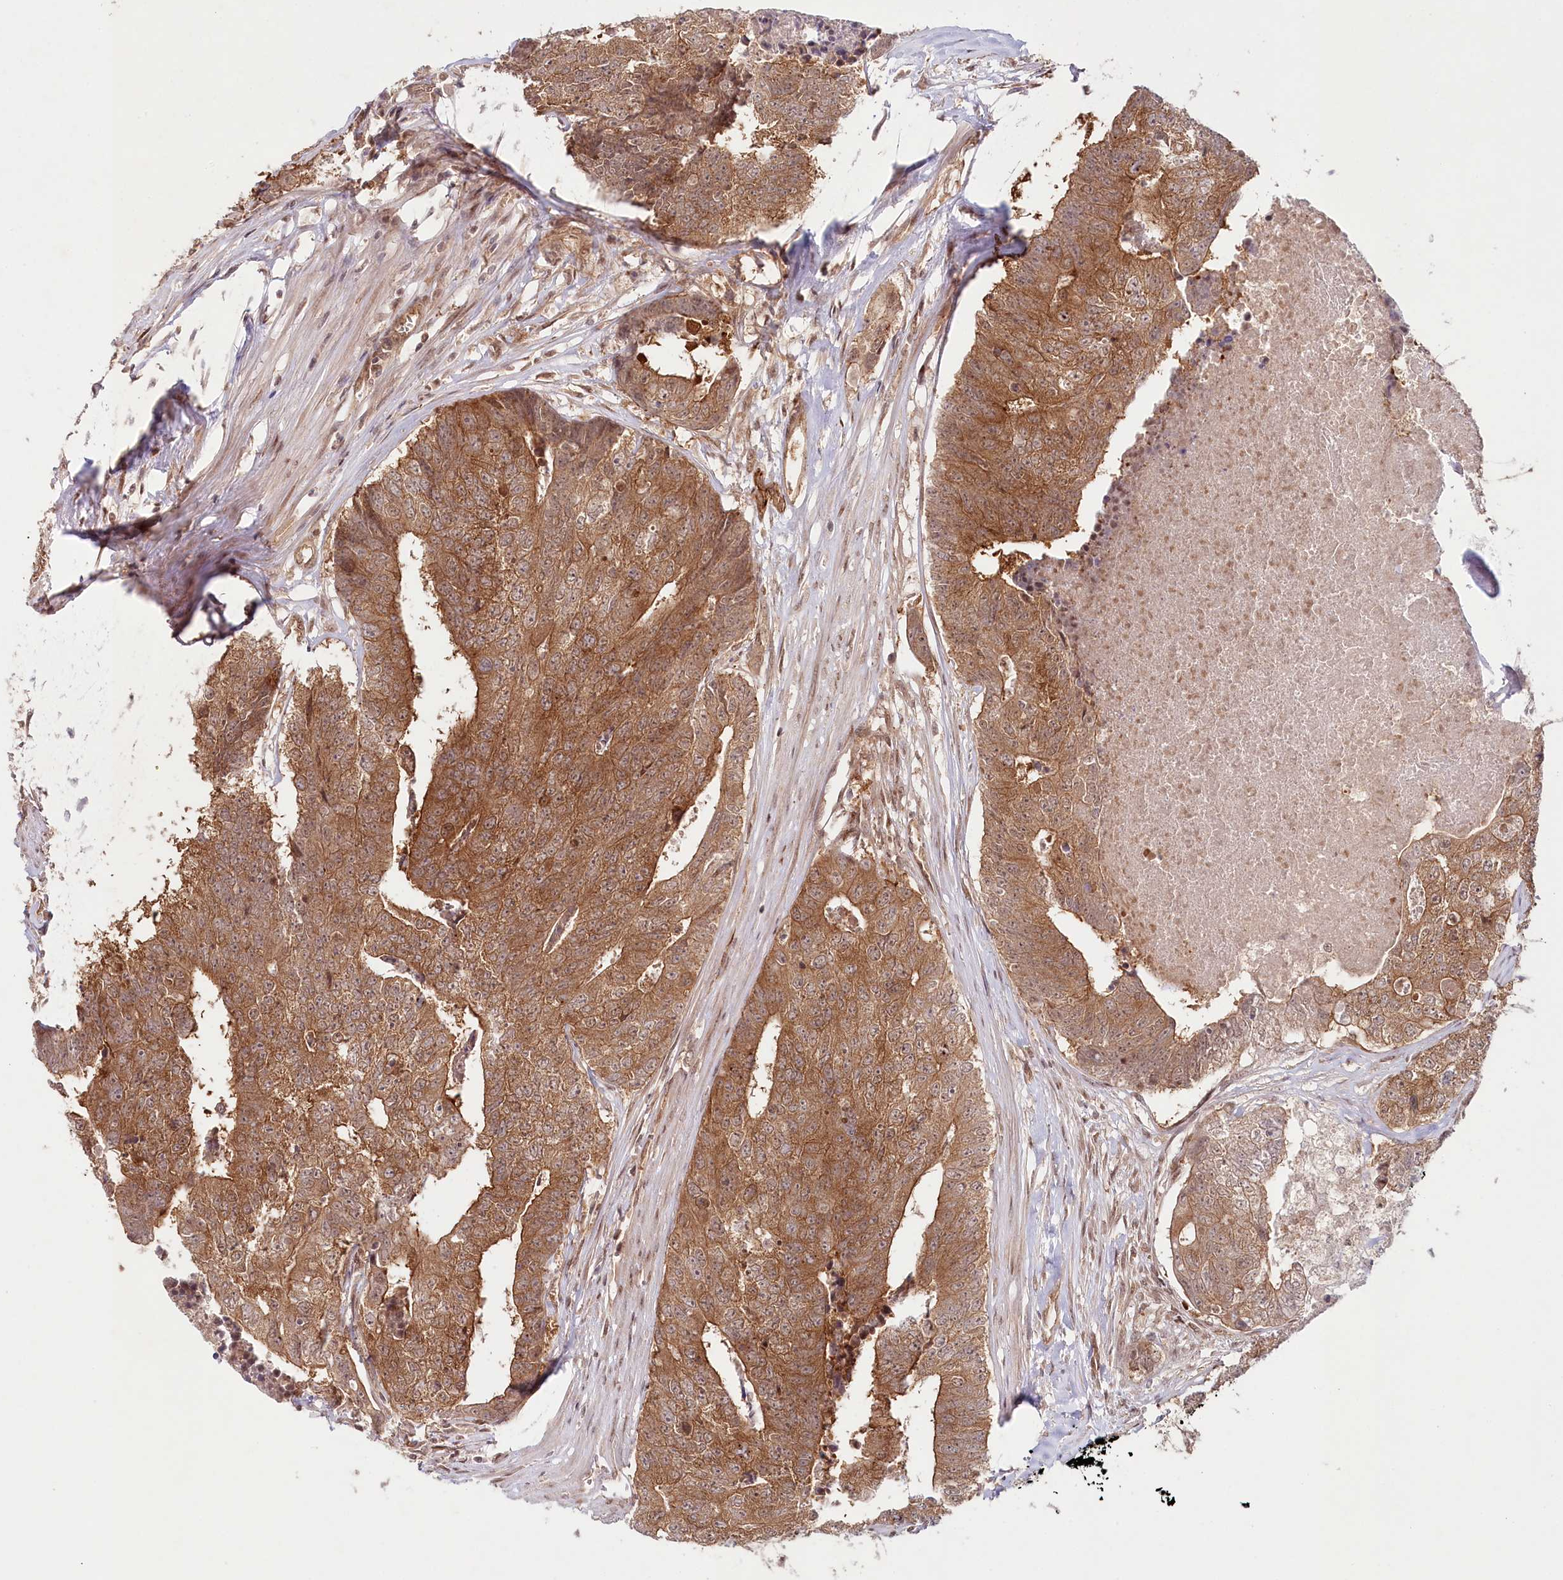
{"staining": {"intensity": "moderate", "quantity": ">75%", "location": "cytoplasmic/membranous"}, "tissue": "colorectal cancer", "cell_type": "Tumor cells", "image_type": "cancer", "snomed": [{"axis": "morphology", "description": "Adenocarcinoma, NOS"}, {"axis": "topography", "description": "Colon"}], "caption": "The immunohistochemical stain highlights moderate cytoplasmic/membranous expression in tumor cells of colorectal cancer tissue.", "gene": "CCDC65", "patient": {"sex": "female", "age": 67}}